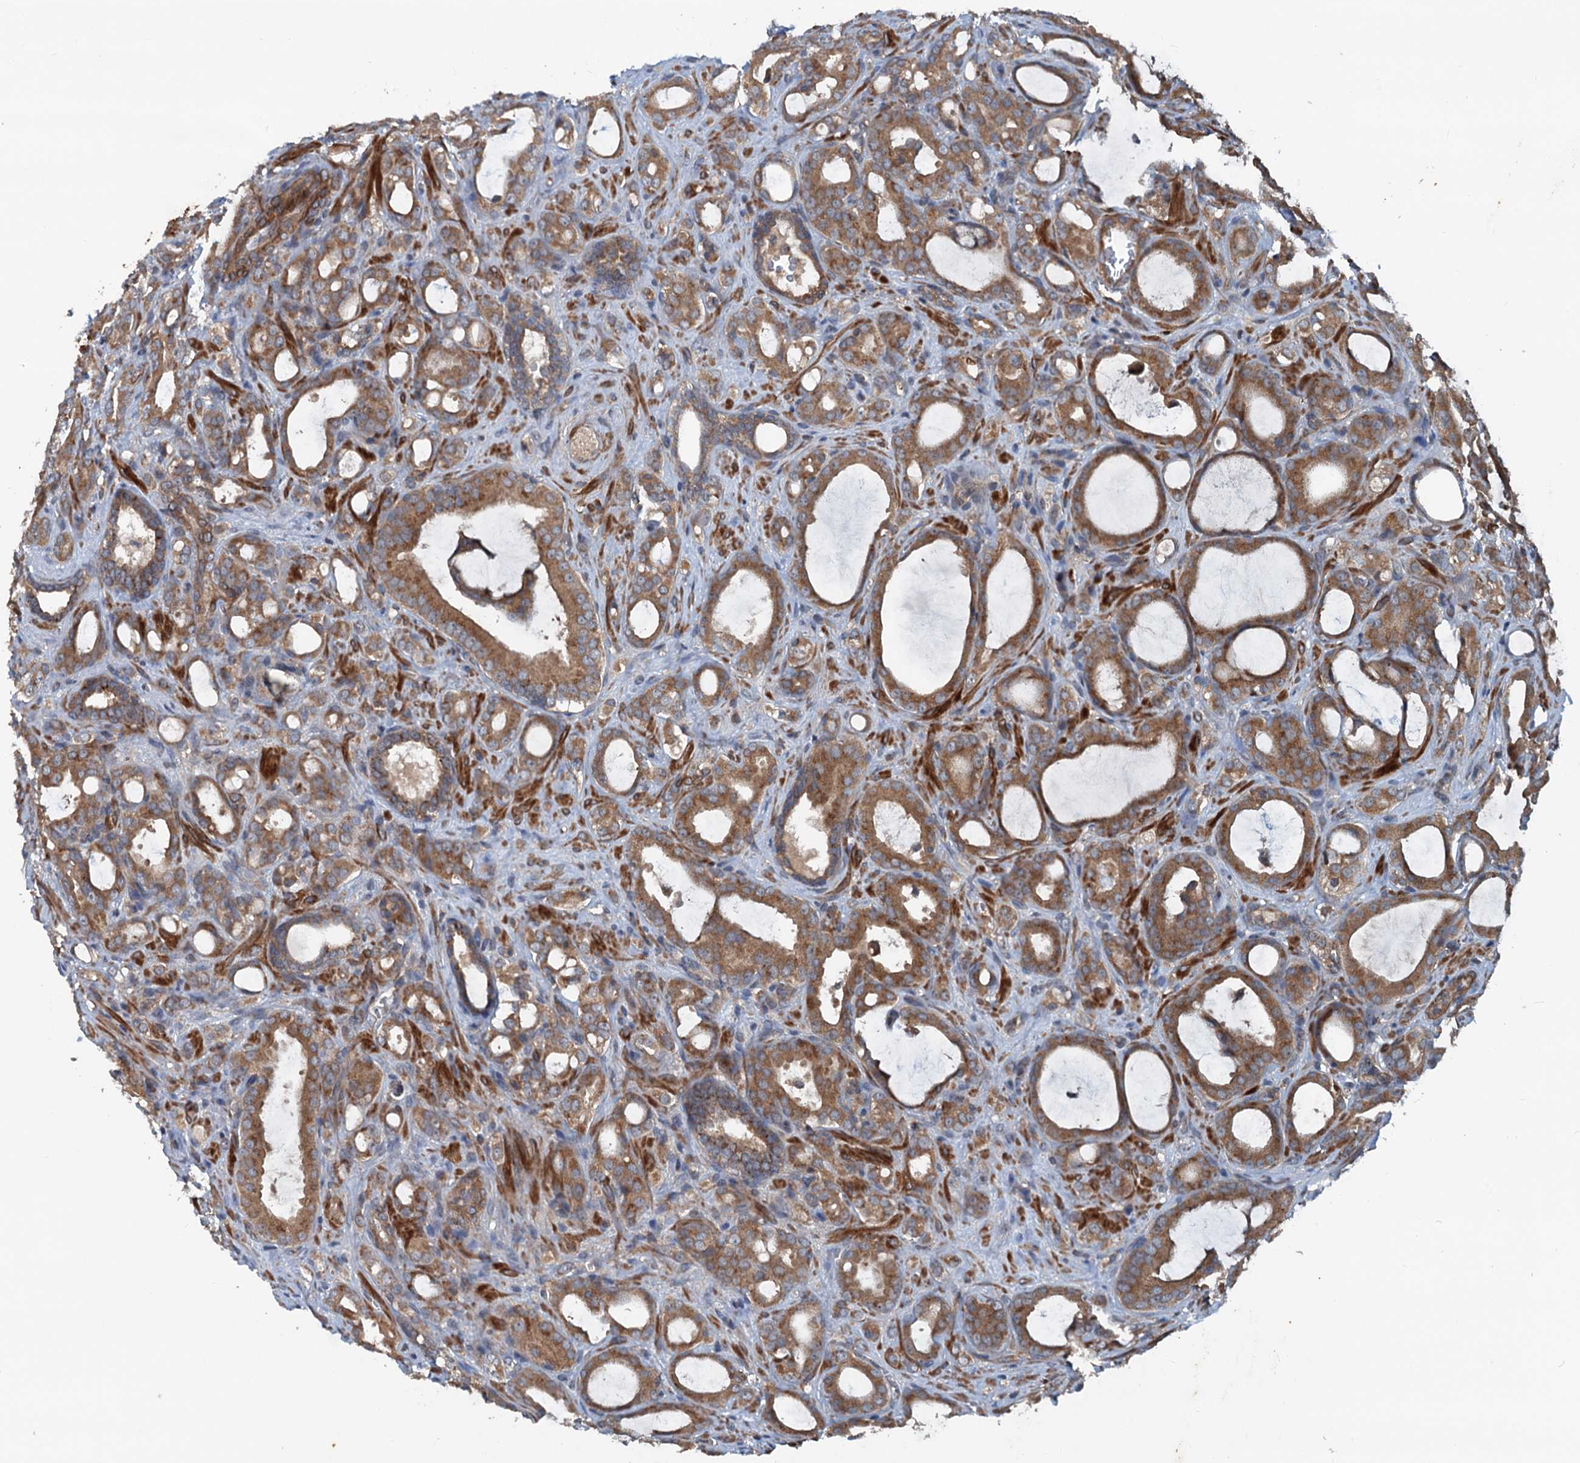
{"staining": {"intensity": "moderate", "quantity": ">75%", "location": "cytoplasmic/membranous"}, "tissue": "prostate cancer", "cell_type": "Tumor cells", "image_type": "cancer", "snomed": [{"axis": "morphology", "description": "Adenocarcinoma, High grade"}, {"axis": "topography", "description": "Prostate"}], "caption": "IHC (DAB (3,3'-diaminobenzidine)) staining of human high-grade adenocarcinoma (prostate) exhibits moderate cytoplasmic/membranous protein positivity in about >75% of tumor cells. (DAB (3,3'-diaminobenzidine) = brown stain, brightfield microscopy at high magnification).", "gene": "TEDC1", "patient": {"sex": "male", "age": 72}}